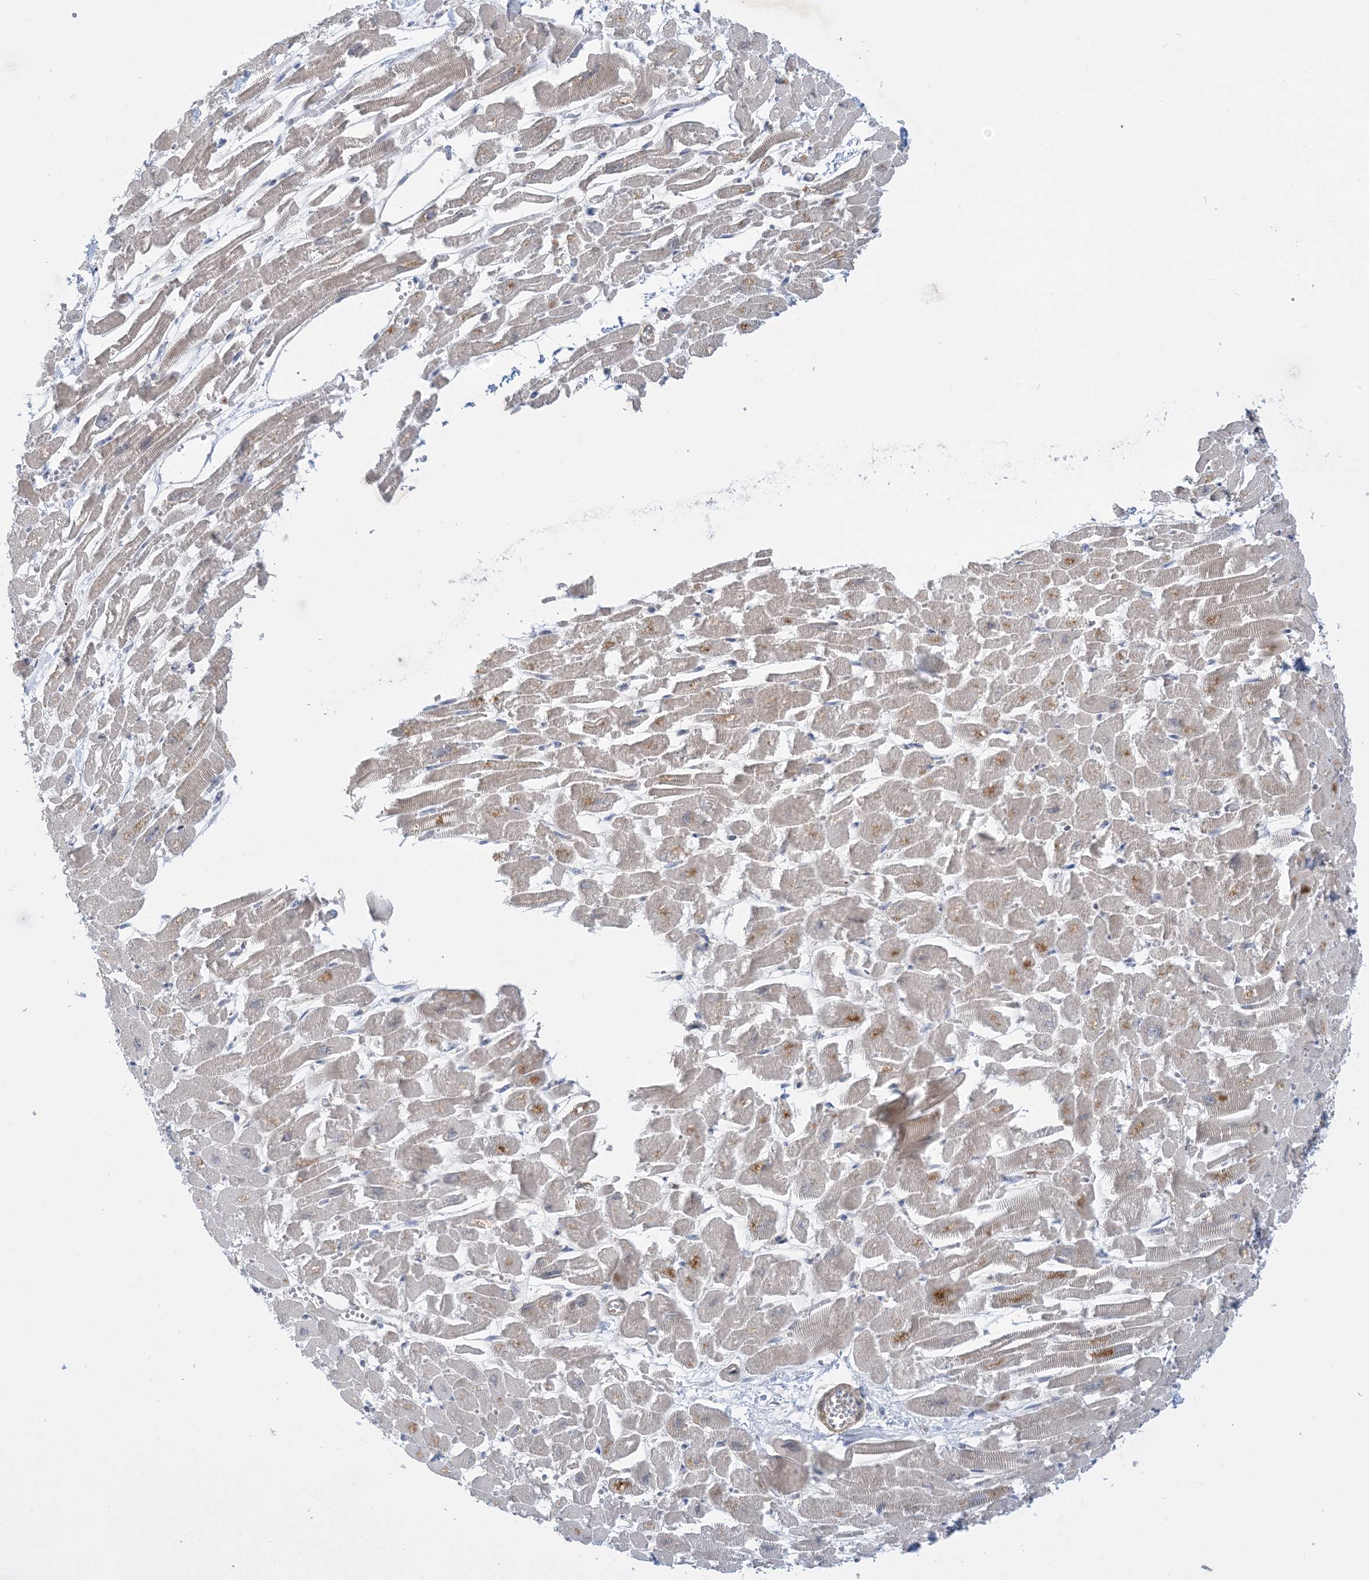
{"staining": {"intensity": "weak", "quantity": ">75%", "location": "none"}, "tissue": "heart muscle", "cell_type": "Cardiomyocytes", "image_type": "normal", "snomed": [{"axis": "morphology", "description": "Normal tissue, NOS"}, {"axis": "topography", "description": "Heart"}], "caption": "Cardiomyocytes exhibit low levels of weak None expression in about >75% of cells in normal human heart muscle. The protein of interest is stained brown, and the nuclei are stained in blue (DAB IHC with brightfield microscopy, high magnification).", "gene": "AOC1", "patient": {"sex": "male", "age": 54}}